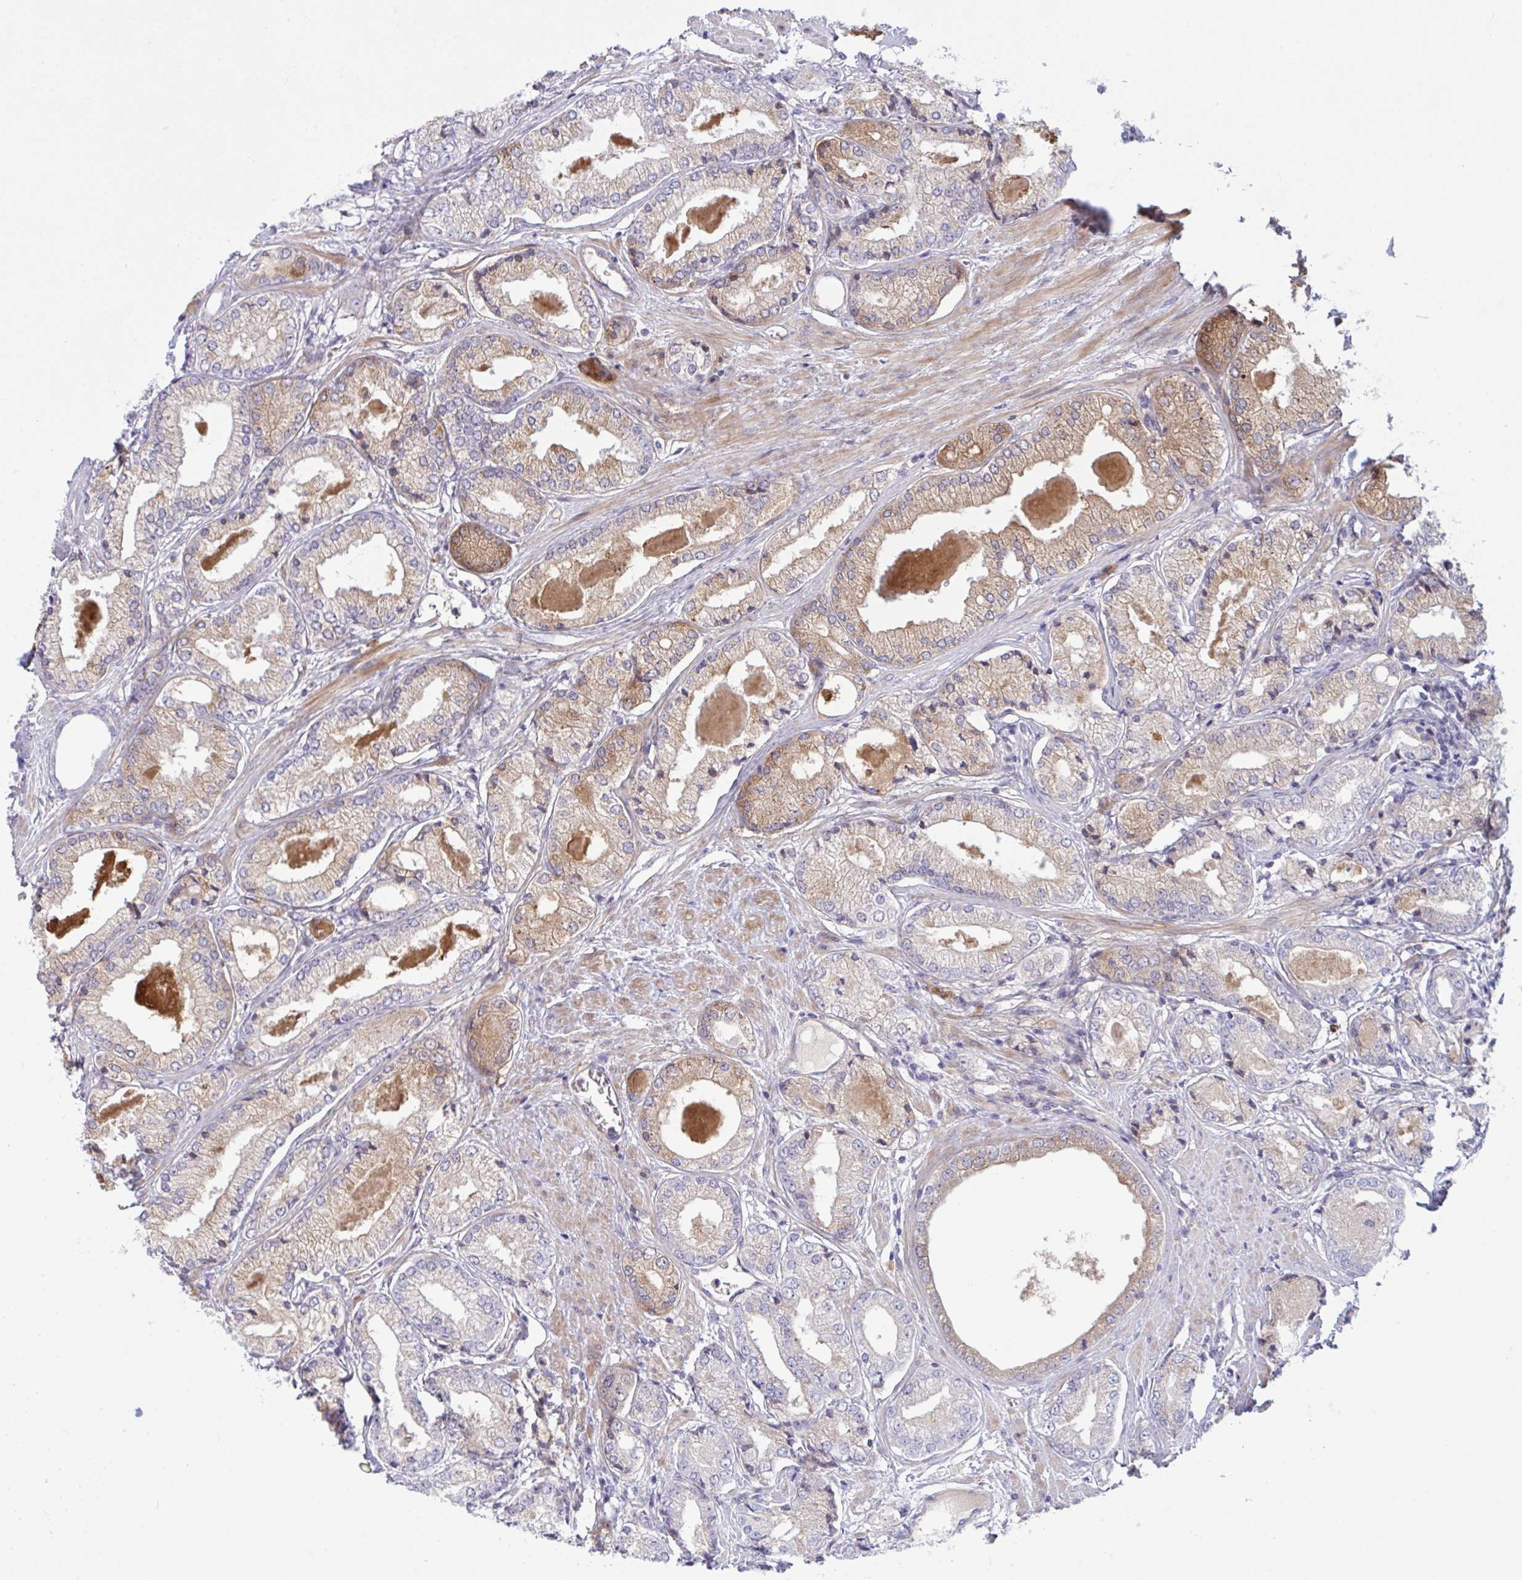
{"staining": {"intensity": "weak", "quantity": "25%-75%", "location": "cytoplasmic/membranous"}, "tissue": "prostate cancer", "cell_type": "Tumor cells", "image_type": "cancer", "snomed": [{"axis": "morphology", "description": "Adenocarcinoma, NOS"}, {"axis": "morphology", "description": "Adenocarcinoma, Low grade"}, {"axis": "topography", "description": "Prostate"}], "caption": "Immunohistochemical staining of human prostate cancer (adenocarcinoma) exhibits weak cytoplasmic/membranous protein expression in approximately 25%-75% of tumor cells.", "gene": "VWC2", "patient": {"sex": "male", "age": 68}}